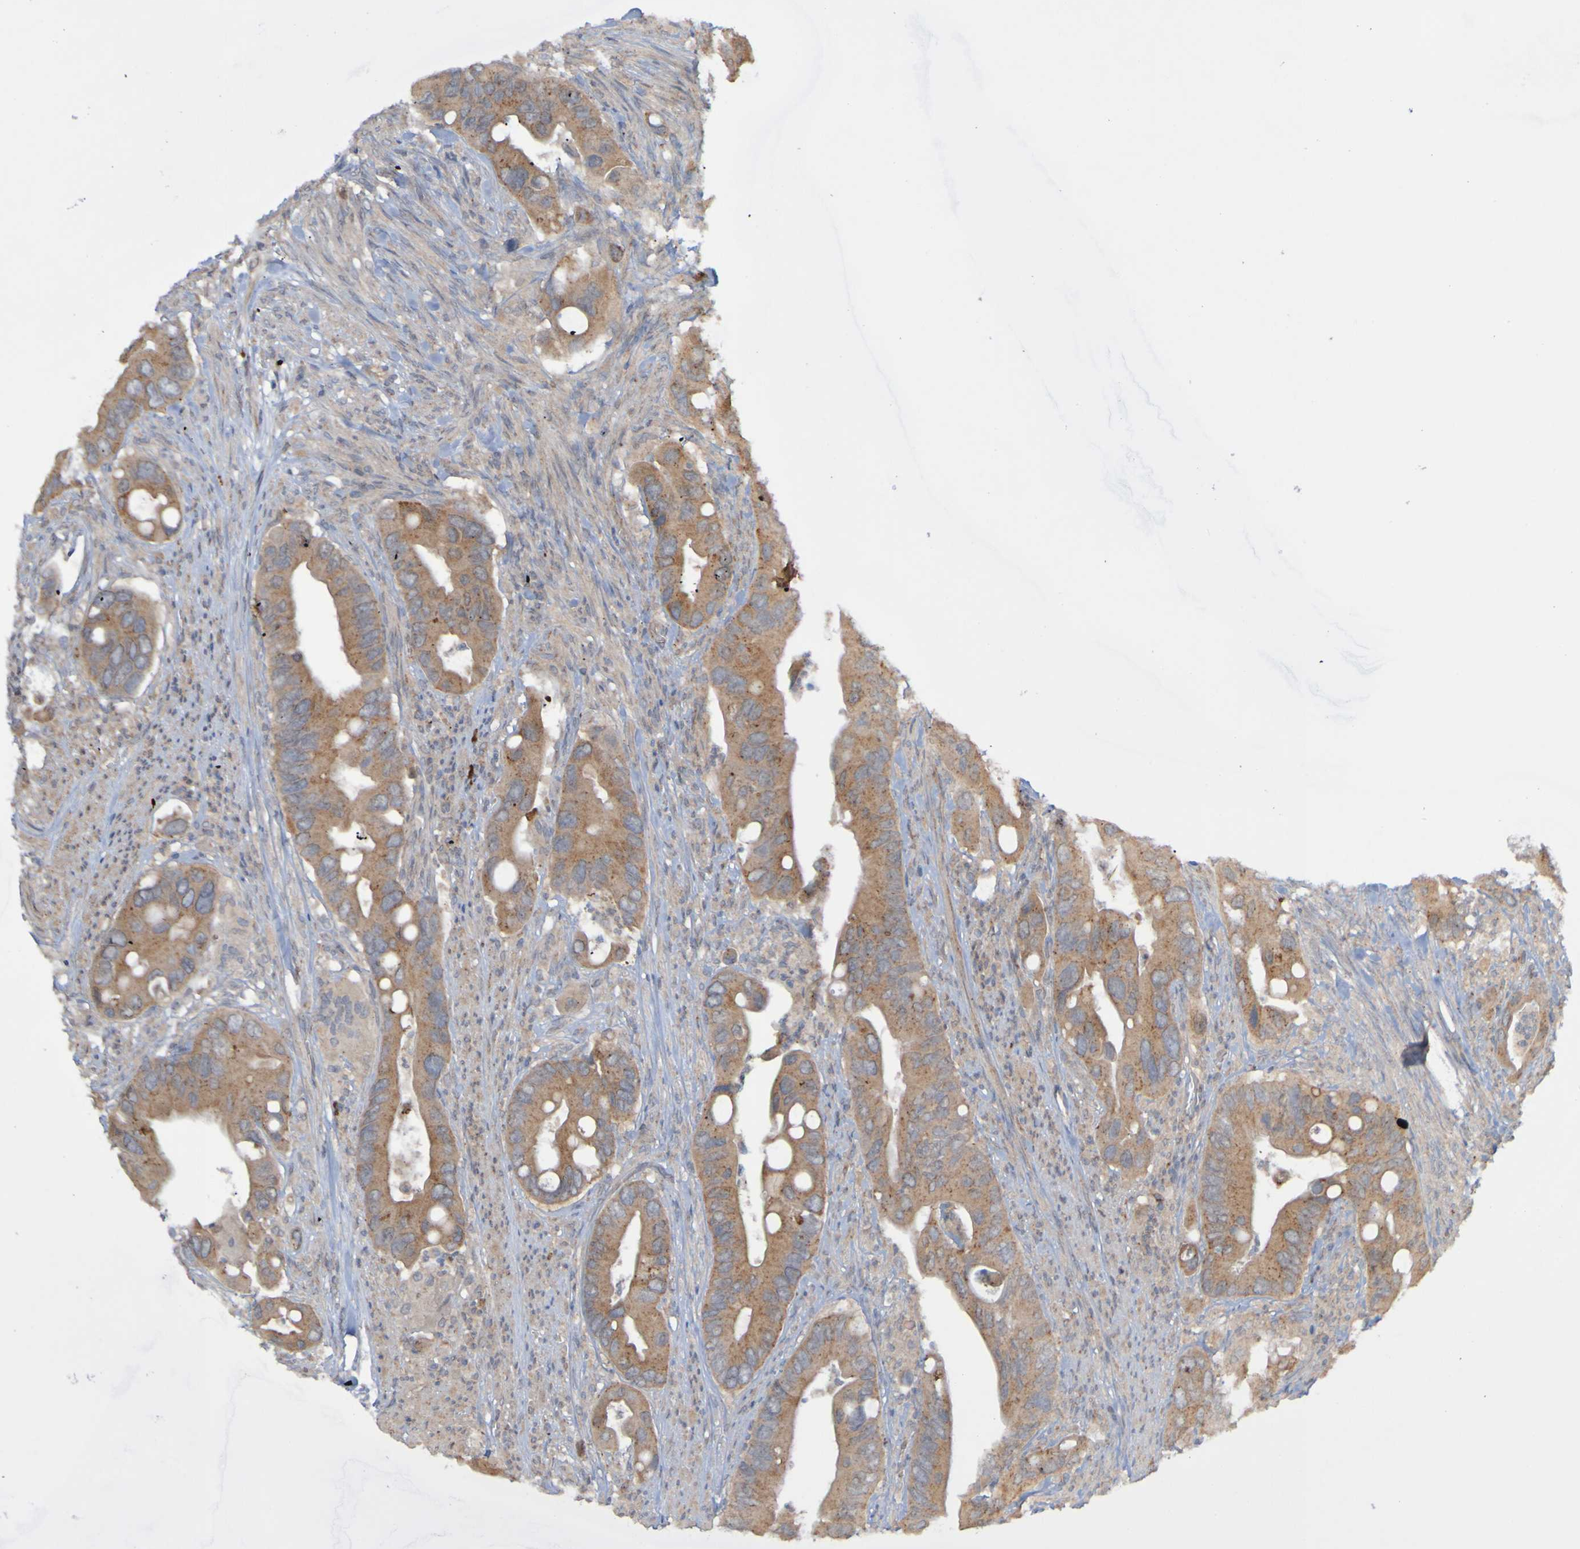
{"staining": {"intensity": "moderate", "quantity": ">75%", "location": "cytoplasmic/membranous"}, "tissue": "colorectal cancer", "cell_type": "Tumor cells", "image_type": "cancer", "snomed": [{"axis": "morphology", "description": "Adenocarcinoma, NOS"}, {"axis": "topography", "description": "Rectum"}], "caption": "Immunohistochemical staining of human colorectal adenocarcinoma reveals medium levels of moderate cytoplasmic/membranous protein positivity in approximately >75% of tumor cells. The staining was performed using DAB, with brown indicating positive protein expression. Nuclei are stained blue with hematoxylin.", "gene": "ANGPT4", "patient": {"sex": "female", "age": 57}}